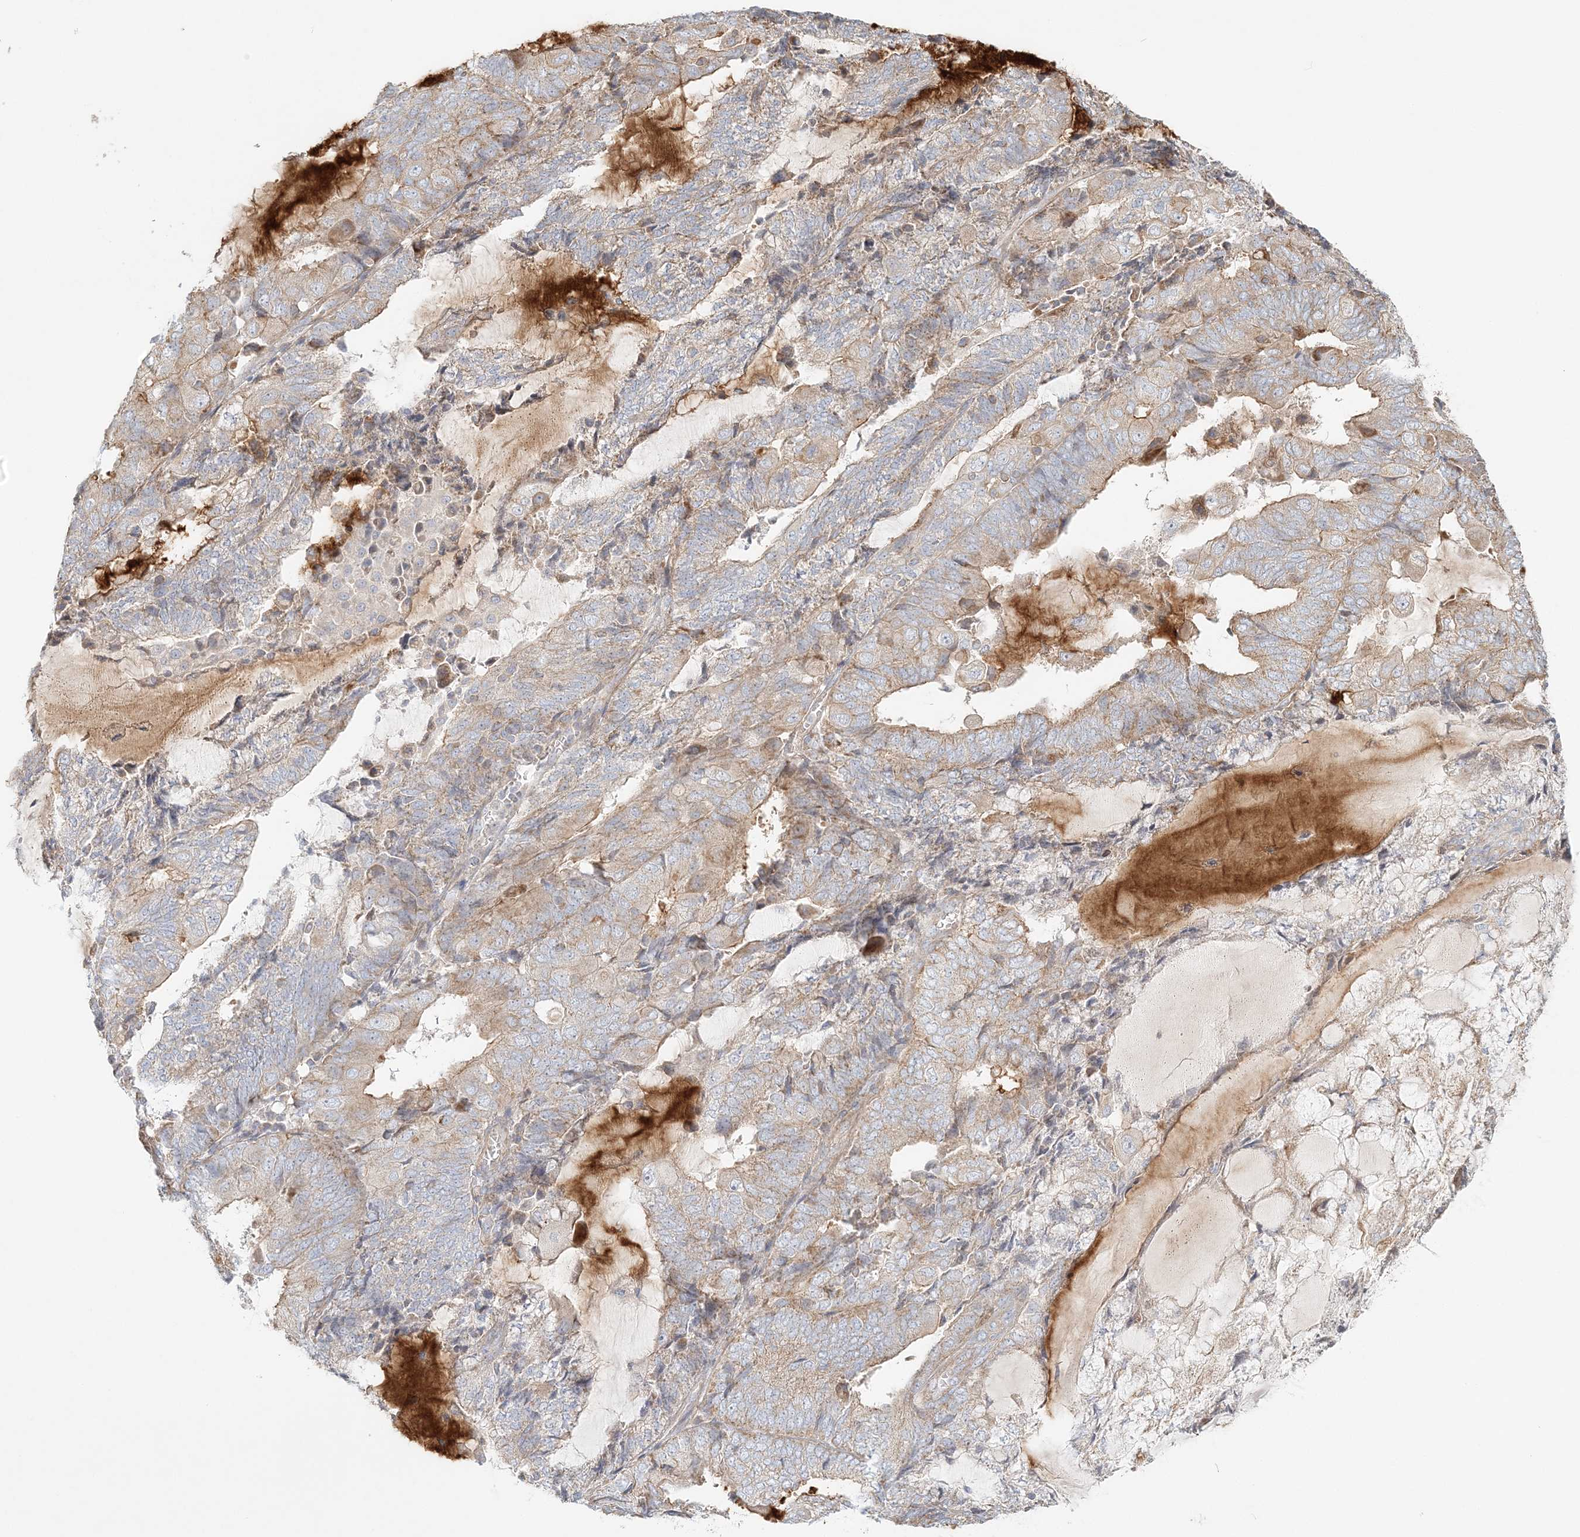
{"staining": {"intensity": "weak", "quantity": "25%-75%", "location": "cytoplasmic/membranous"}, "tissue": "endometrial cancer", "cell_type": "Tumor cells", "image_type": "cancer", "snomed": [{"axis": "morphology", "description": "Adenocarcinoma, NOS"}, {"axis": "topography", "description": "Endometrium"}], "caption": "Tumor cells reveal low levels of weak cytoplasmic/membranous positivity in about 25%-75% of cells in adenocarcinoma (endometrial).", "gene": "KIAA0232", "patient": {"sex": "female", "age": 81}}